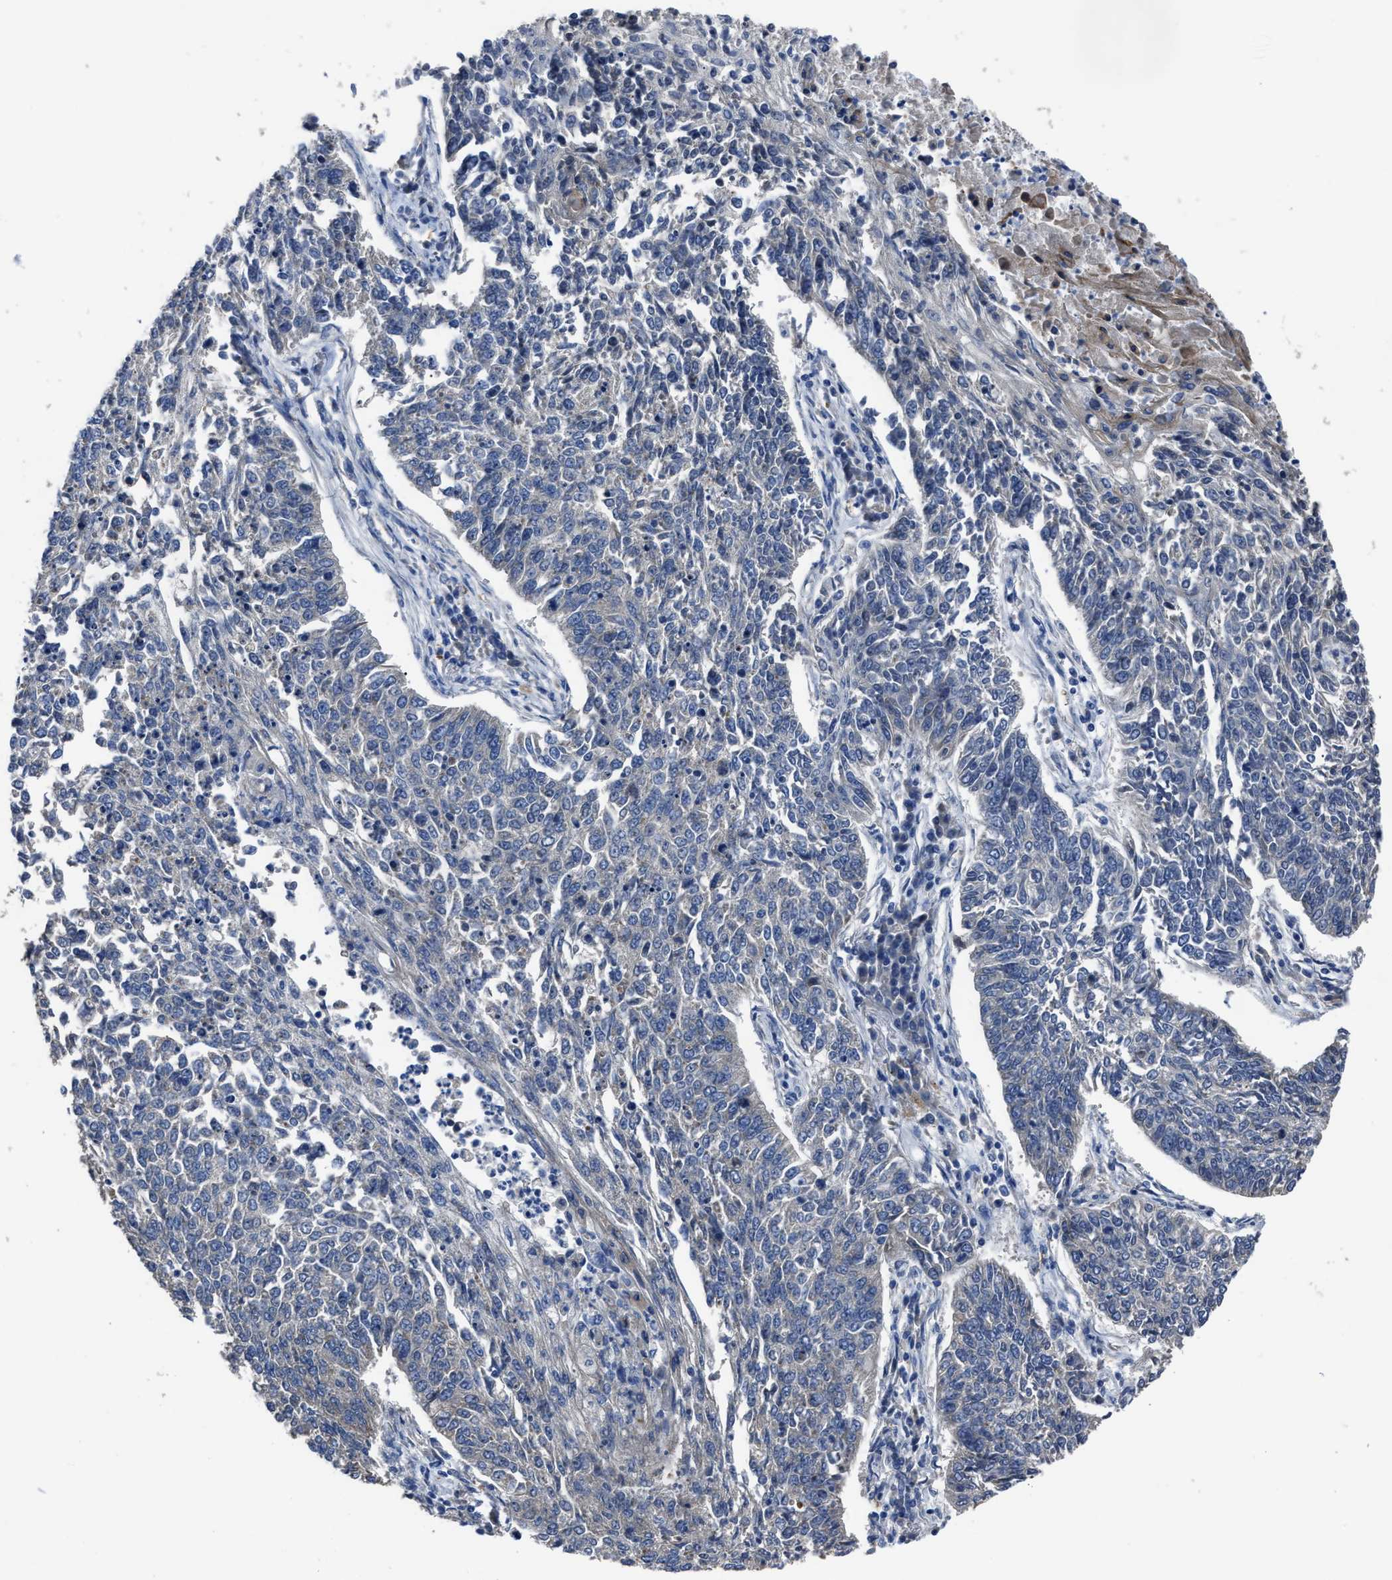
{"staining": {"intensity": "negative", "quantity": "none", "location": "none"}, "tissue": "lung cancer", "cell_type": "Tumor cells", "image_type": "cancer", "snomed": [{"axis": "morphology", "description": "Normal tissue, NOS"}, {"axis": "morphology", "description": "Squamous cell carcinoma, NOS"}, {"axis": "topography", "description": "Cartilage tissue"}, {"axis": "topography", "description": "Bronchus"}, {"axis": "topography", "description": "Lung"}], "caption": "Human lung cancer stained for a protein using immunohistochemistry (IHC) reveals no staining in tumor cells.", "gene": "UPF1", "patient": {"sex": "female", "age": 49}}